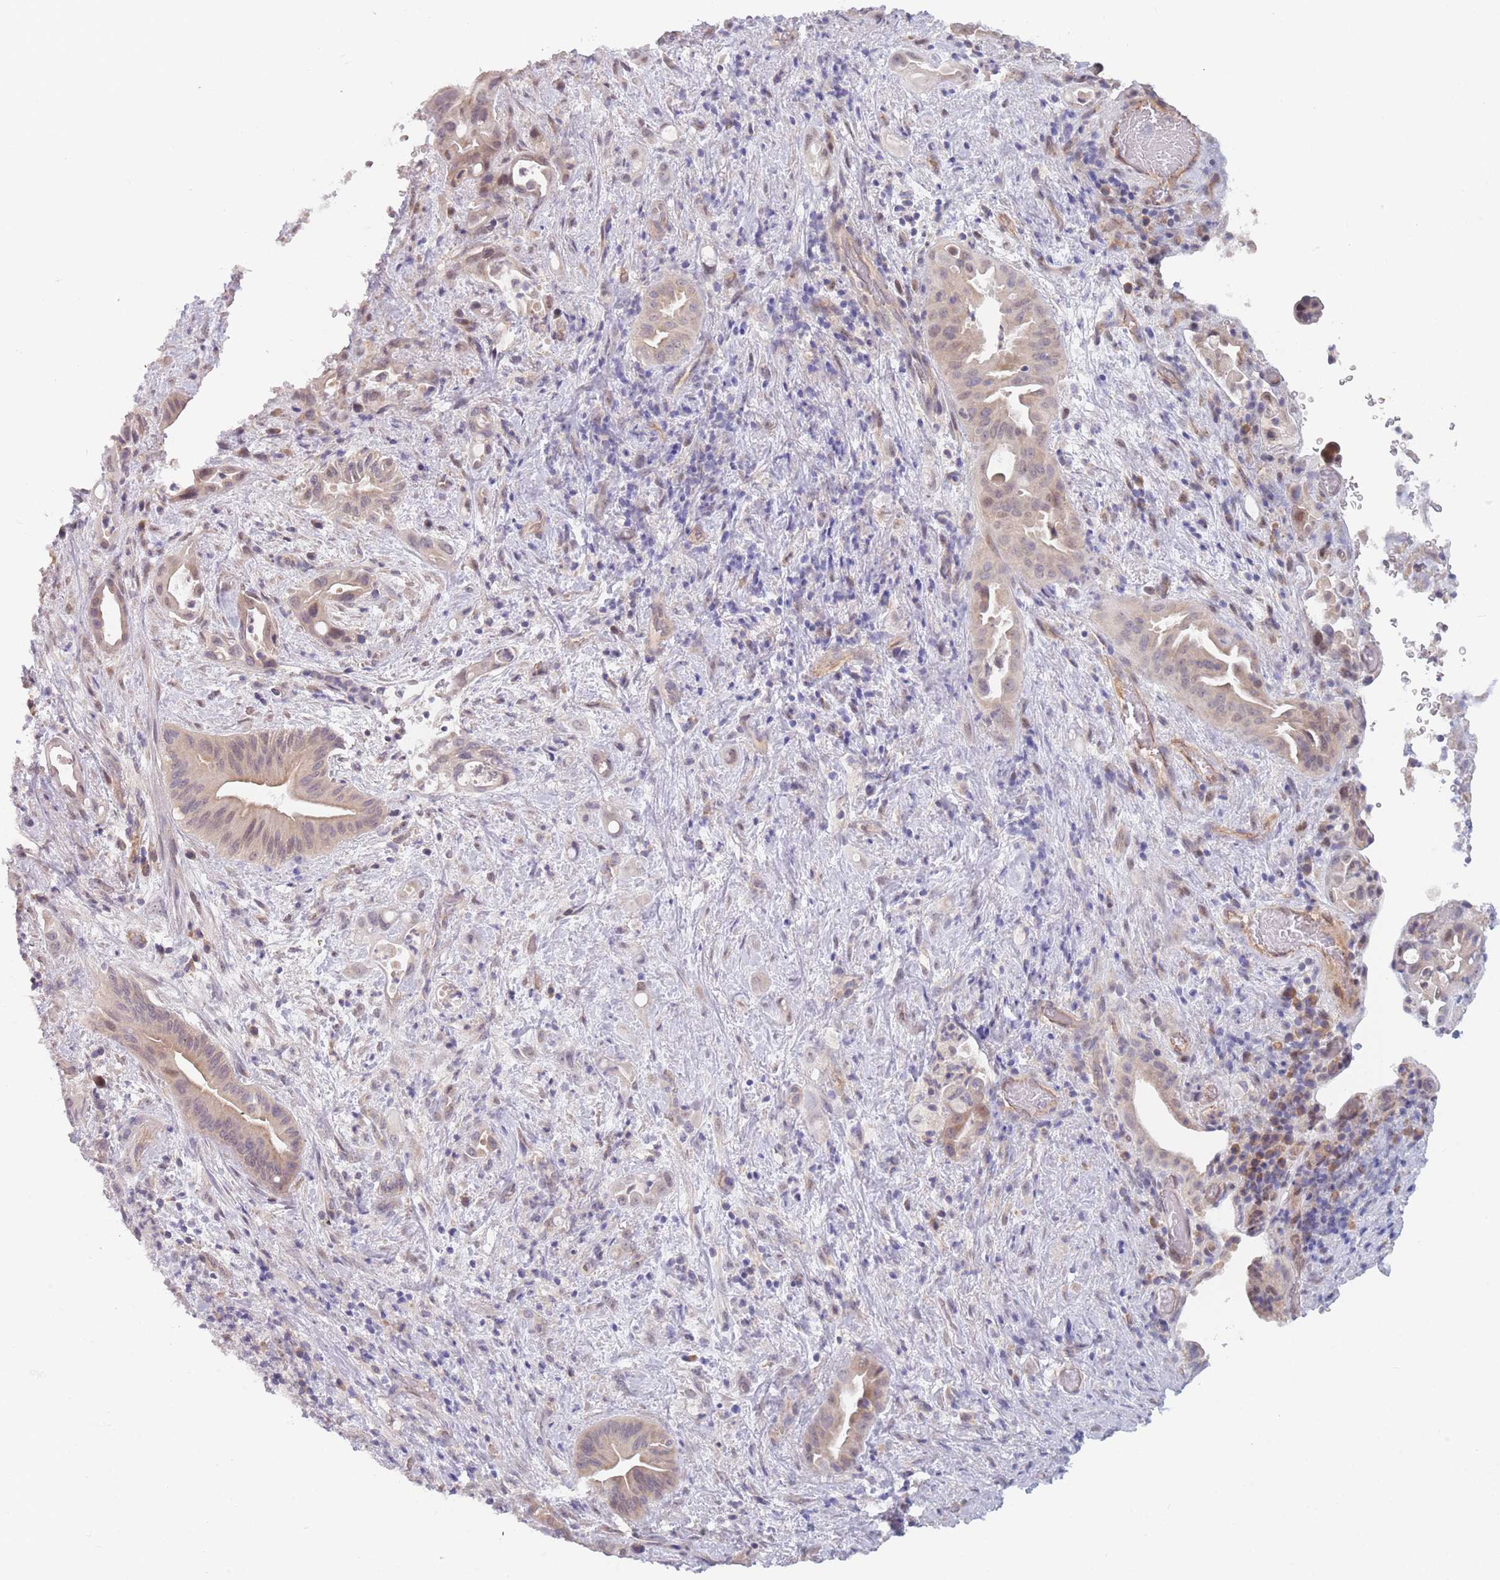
{"staining": {"intensity": "weak", "quantity": ">75%", "location": "cytoplasmic/membranous"}, "tissue": "liver cancer", "cell_type": "Tumor cells", "image_type": "cancer", "snomed": [{"axis": "morphology", "description": "Cholangiocarcinoma"}, {"axis": "topography", "description": "Liver"}], "caption": "A low amount of weak cytoplasmic/membranous staining is present in about >75% of tumor cells in liver cholangiocarcinoma tissue.", "gene": "FAM227B", "patient": {"sex": "female", "age": 68}}